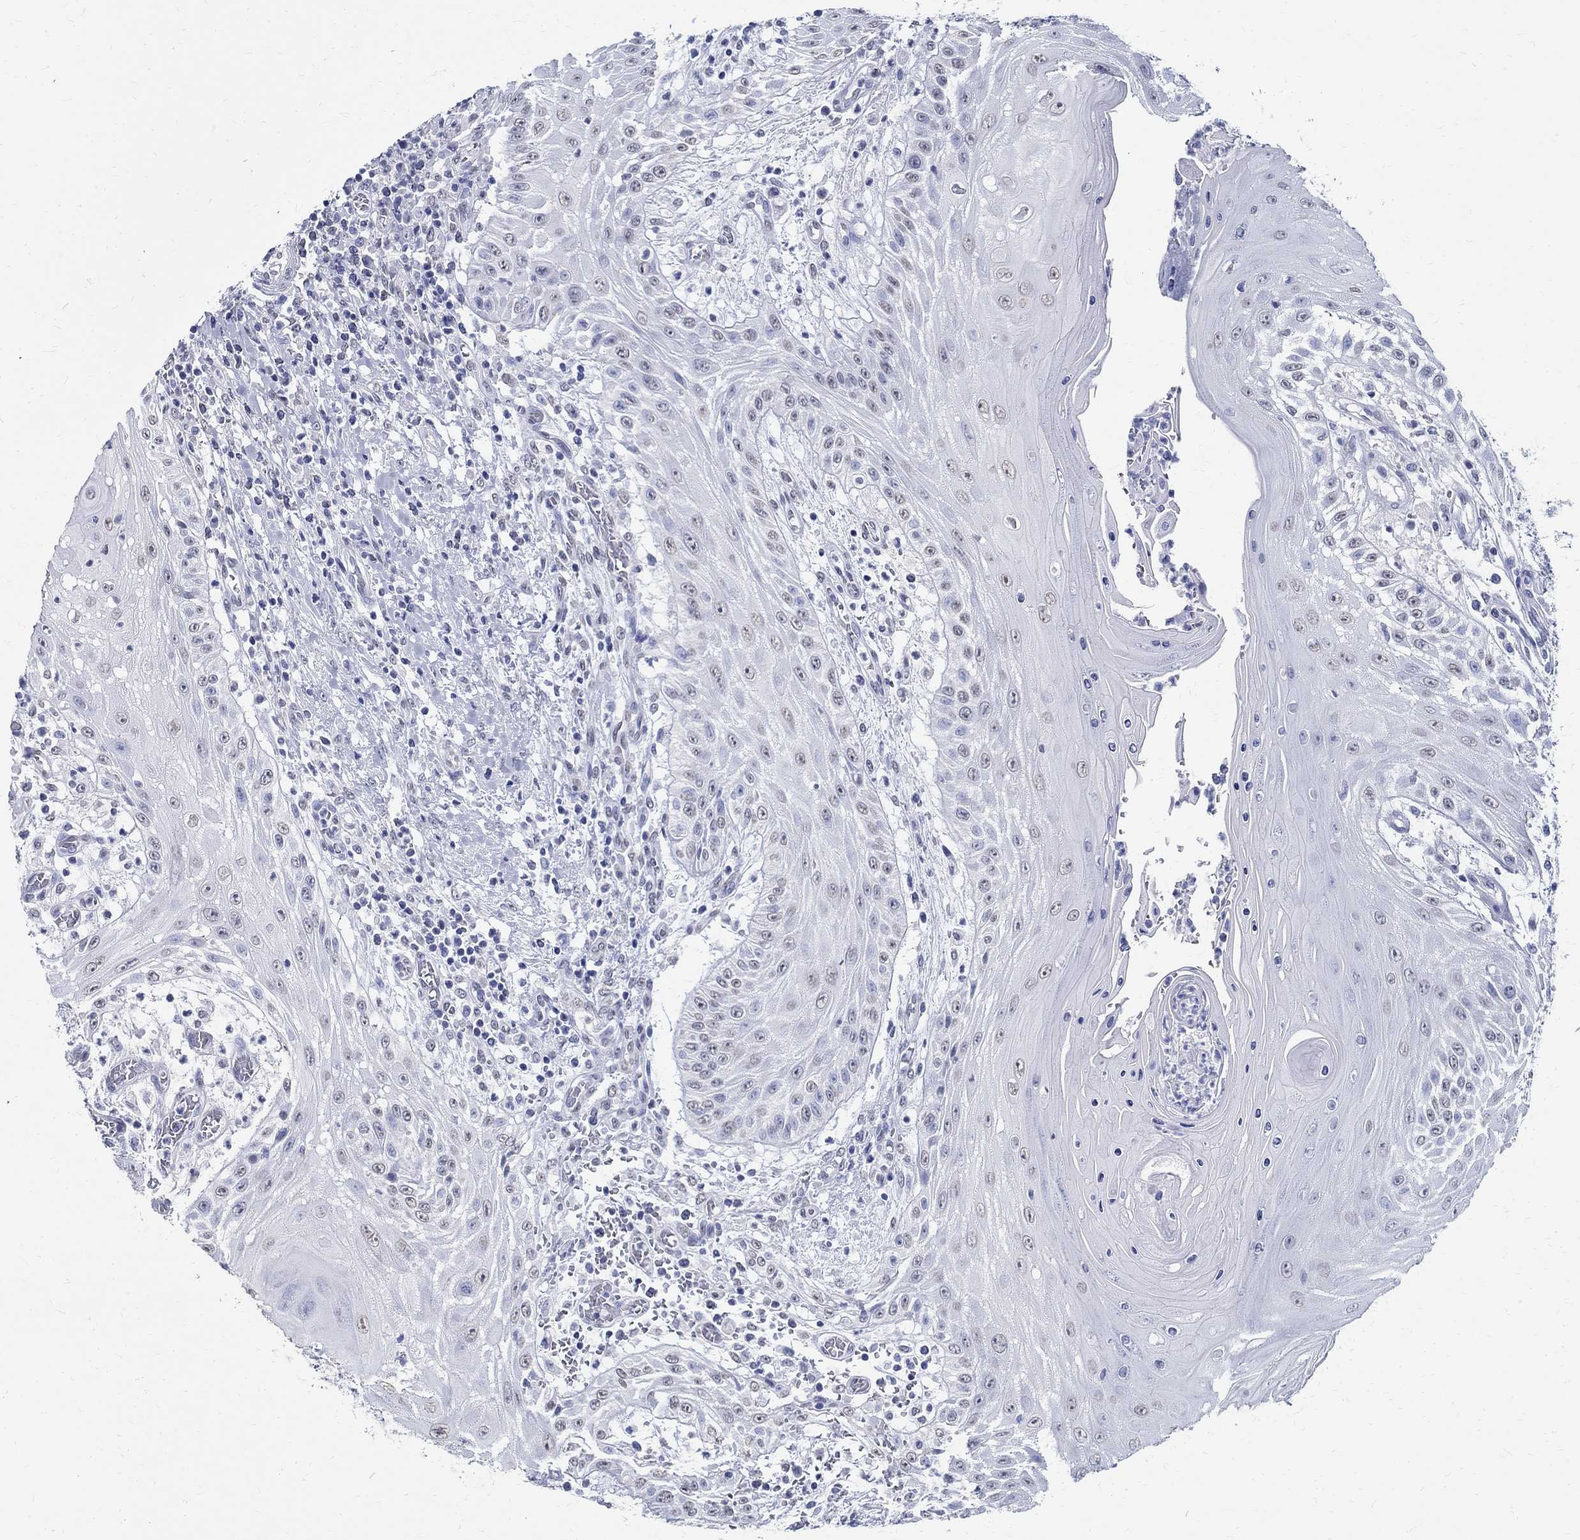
{"staining": {"intensity": "negative", "quantity": "none", "location": "none"}, "tissue": "head and neck cancer", "cell_type": "Tumor cells", "image_type": "cancer", "snomed": [{"axis": "morphology", "description": "Squamous cell carcinoma, NOS"}, {"axis": "topography", "description": "Oral tissue"}, {"axis": "topography", "description": "Head-Neck"}], "caption": "High magnification brightfield microscopy of head and neck cancer stained with DAB (3,3'-diaminobenzidine) (brown) and counterstained with hematoxylin (blue): tumor cells show no significant staining.", "gene": "TSPAN16", "patient": {"sex": "male", "age": 58}}